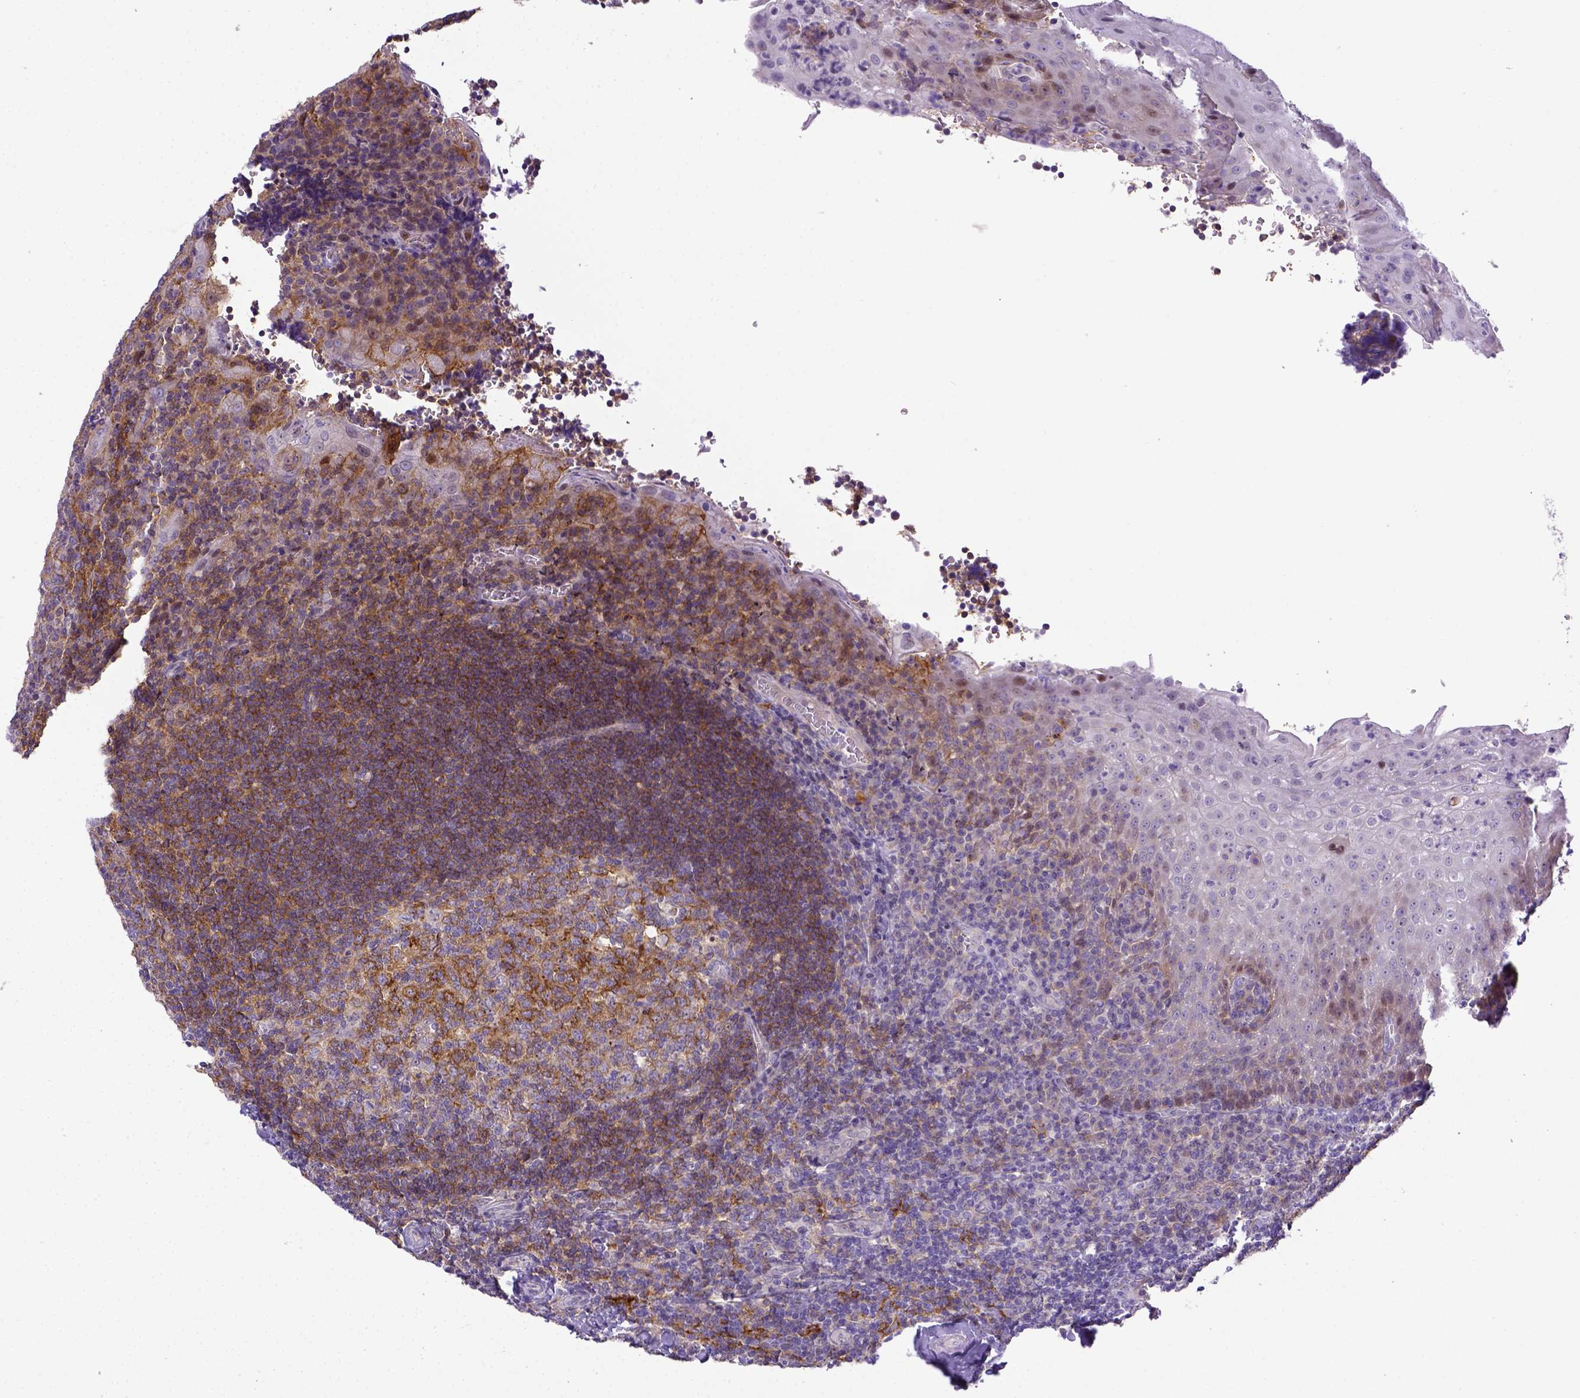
{"staining": {"intensity": "strong", "quantity": "25%-75%", "location": "cytoplasmic/membranous"}, "tissue": "tonsil", "cell_type": "Germinal center cells", "image_type": "normal", "snomed": [{"axis": "morphology", "description": "Normal tissue, NOS"}, {"axis": "morphology", "description": "Inflammation, NOS"}, {"axis": "topography", "description": "Tonsil"}], "caption": "Immunohistochemistry of normal human tonsil demonstrates high levels of strong cytoplasmic/membranous staining in about 25%-75% of germinal center cells. (DAB IHC with brightfield microscopy, high magnification).", "gene": "CD40", "patient": {"sex": "female", "age": 31}}